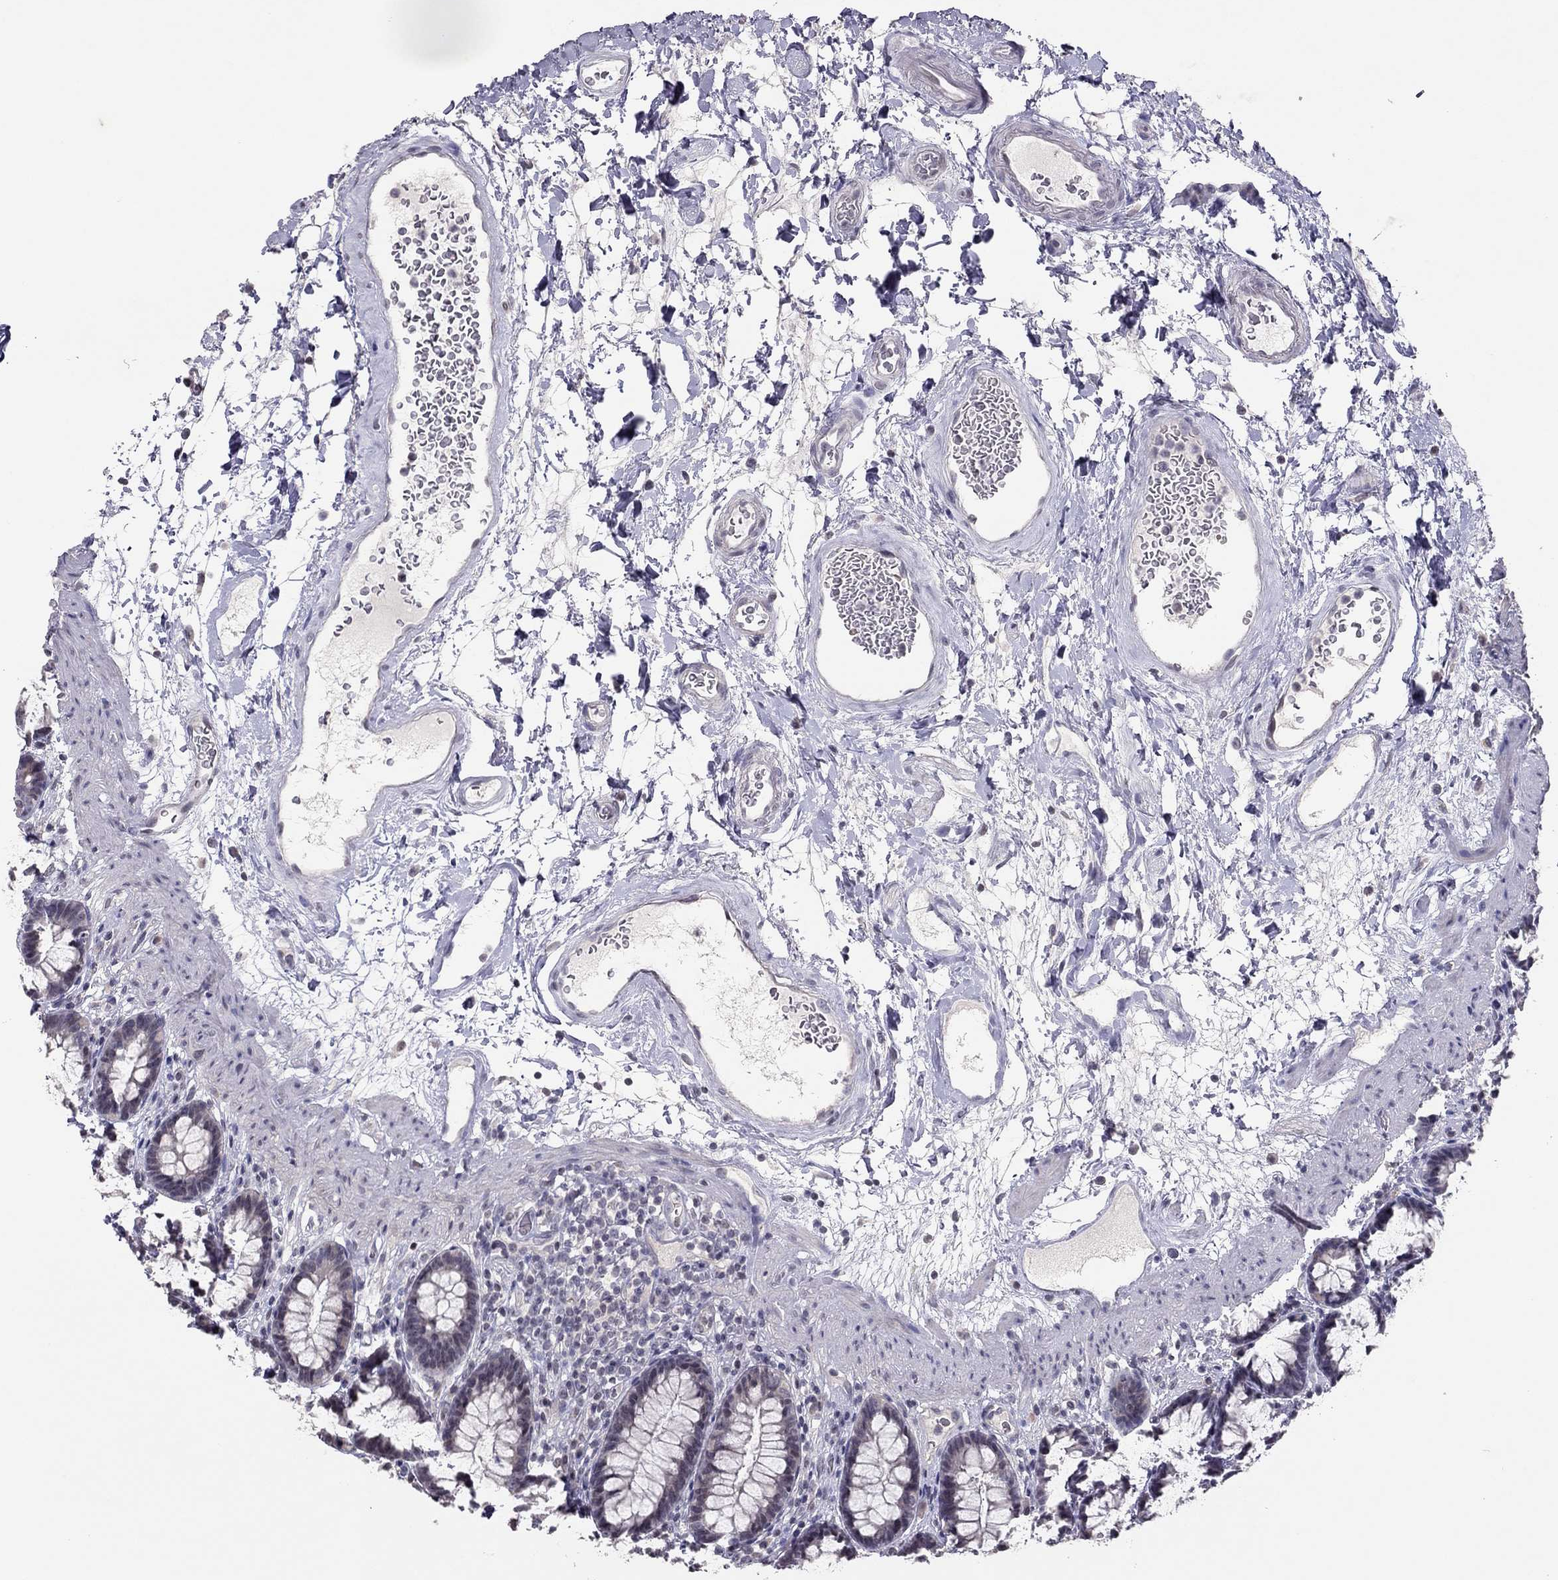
{"staining": {"intensity": "negative", "quantity": "none", "location": "none"}, "tissue": "rectum", "cell_type": "Glandular cells", "image_type": "normal", "snomed": [{"axis": "morphology", "description": "Normal tissue, NOS"}, {"axis": "topography", "description": "Rectum"}], "caption": "Immunohistochemistry (IHC) image of normal rectum: human rectum stained with DAB (3,3'-diaminobenzidine) displays no significant protein staining in glandular cells. The staining was performed using DAB (3,3'-diaminobenzidine) to visualize the protein expression in brown, while the nuclei were stained in blue with hematoxylin (Magnification: 20x).", "gene": "TSHB", "patient": {"sex": "male", "age": 72}}